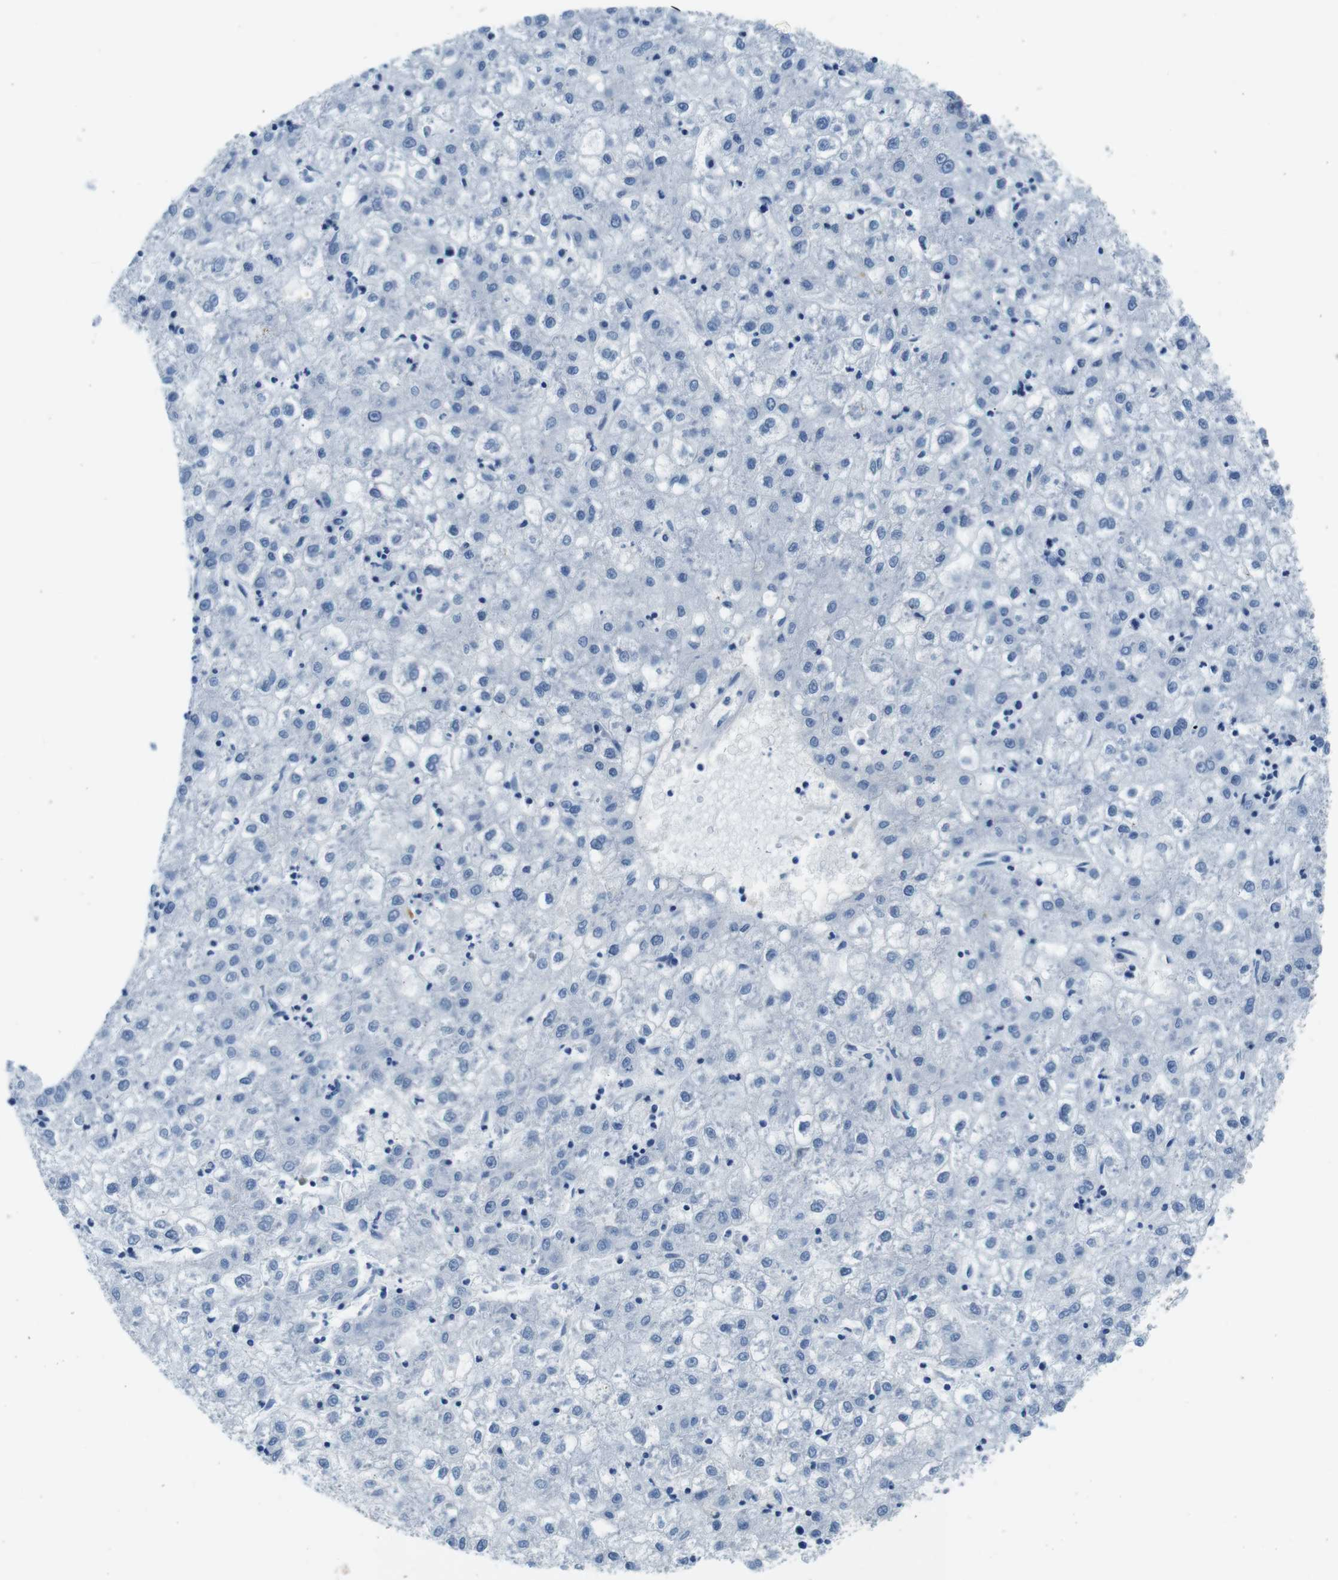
{"staining": {"intensity": "negative", "quantity": "none", "location": "none"}, "tissue": "liver cancer", "cell_type": "Tumor cells", "image_type": "cancer", "snomed": [{"axis": "morphology", "description": "Carcinoma, Hepatocellular, NOS"}, {"axis": "topography", "description": "Liver"}], "caption": "Immunohistochemical staining of human liver cancer exhibits no significant staining in tumor cells.", "gene": "IGHD", "patient": {"sex": "male", "age": 72}}